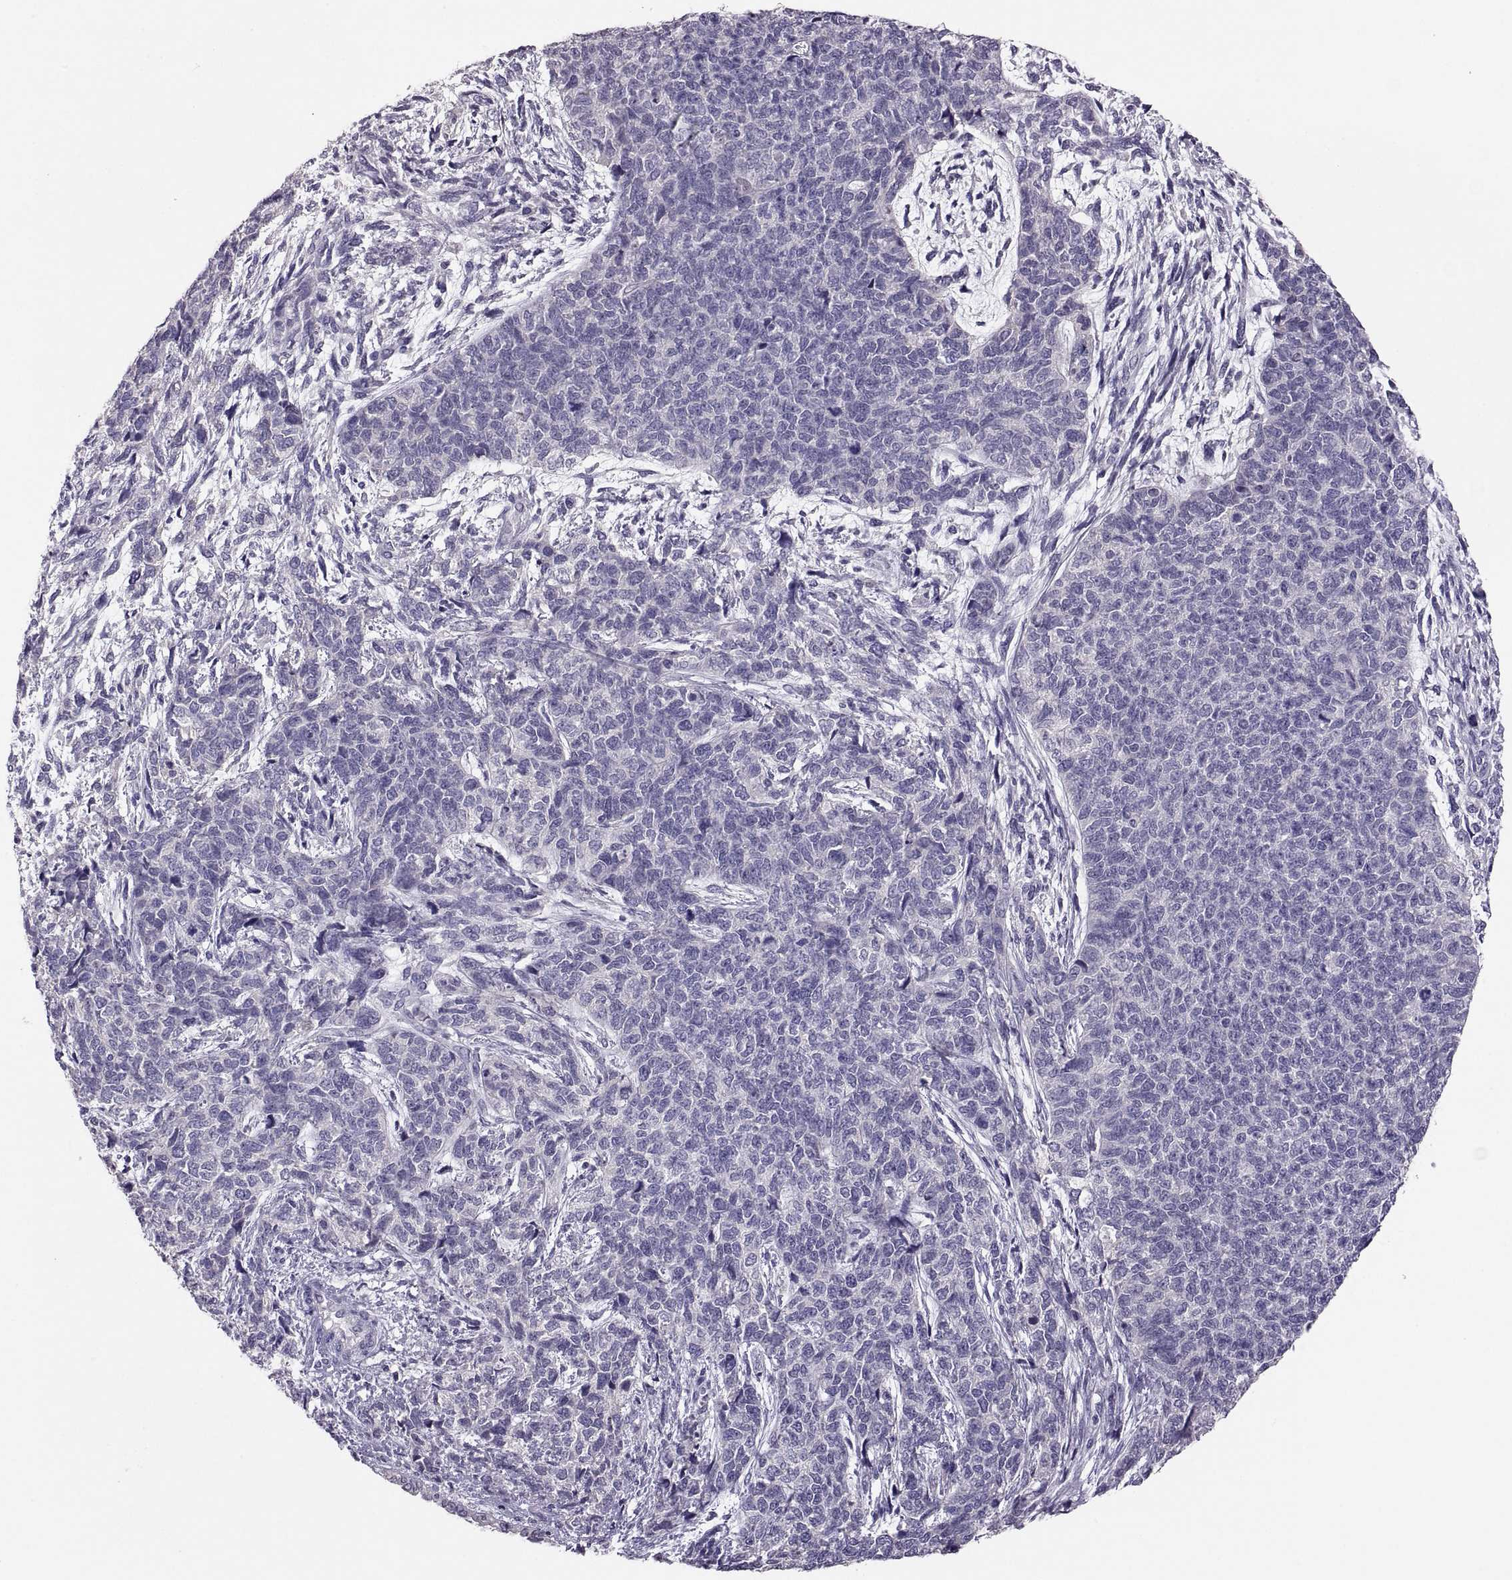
{"staining": {"intensity": "negative", "quantity": "none", "location": "none"}, "tissue": "cervical cancer", "cell_type": "Tumor cells", "image_type": "cancer", "snomed": [{"axis": "morphology", "description": "Squamous cell carcinoma, NOS"}, {"axis": "topography", "description": "Cervix"}], "caption": "This is an immunohistochemistry (IHC) photomicrograph of human cervical squamous cell carcinoma. There is no expression in tumor cells.", "gene": "TBX19", "patient": {"sex": "female", "age": 63}}